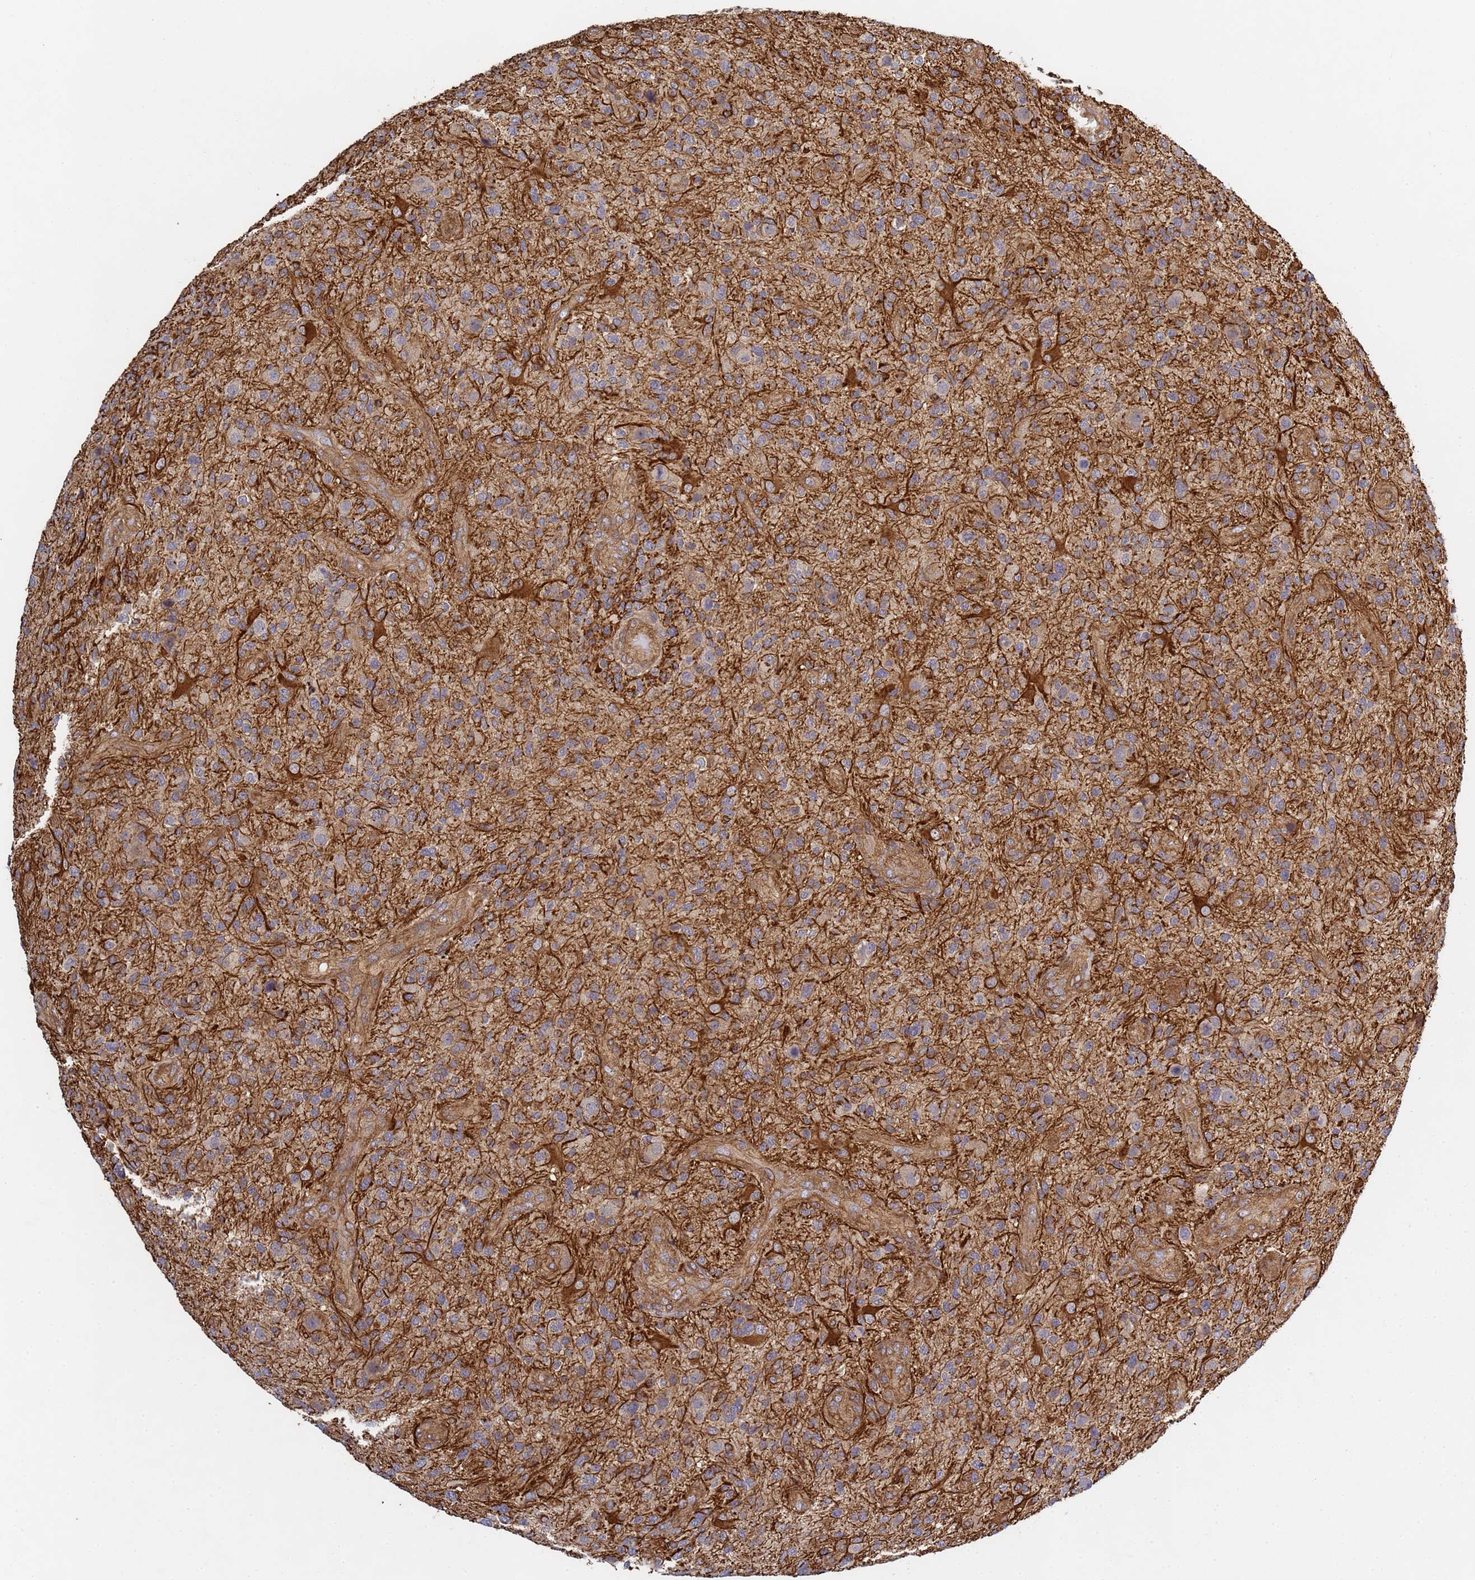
{"staining": {"intensity": "moderate", "quantity": "<25%", "location": "cytoplasmic/membranous"}, "tissue": "glioma", "cell_type": "Tumor cells", "image_type": "cancer", "snomed": [{"axis": "morphology", "description": "Glioma, malignant, High grade"}, {"axis": "topography", "description": "Brain"}], "caption": "Immunohistochemistry micrograph of neoplastic tissue: human glioma stained using immunohistochemistry shows low levels of moderate protein expression localized specifically in the cytoplasmic/membranous of tumor cells, appearing as a cytoplasmic/membranous brown color.", "gene": "C8orf34", "patient": {"sex": "male", "age": 47}}